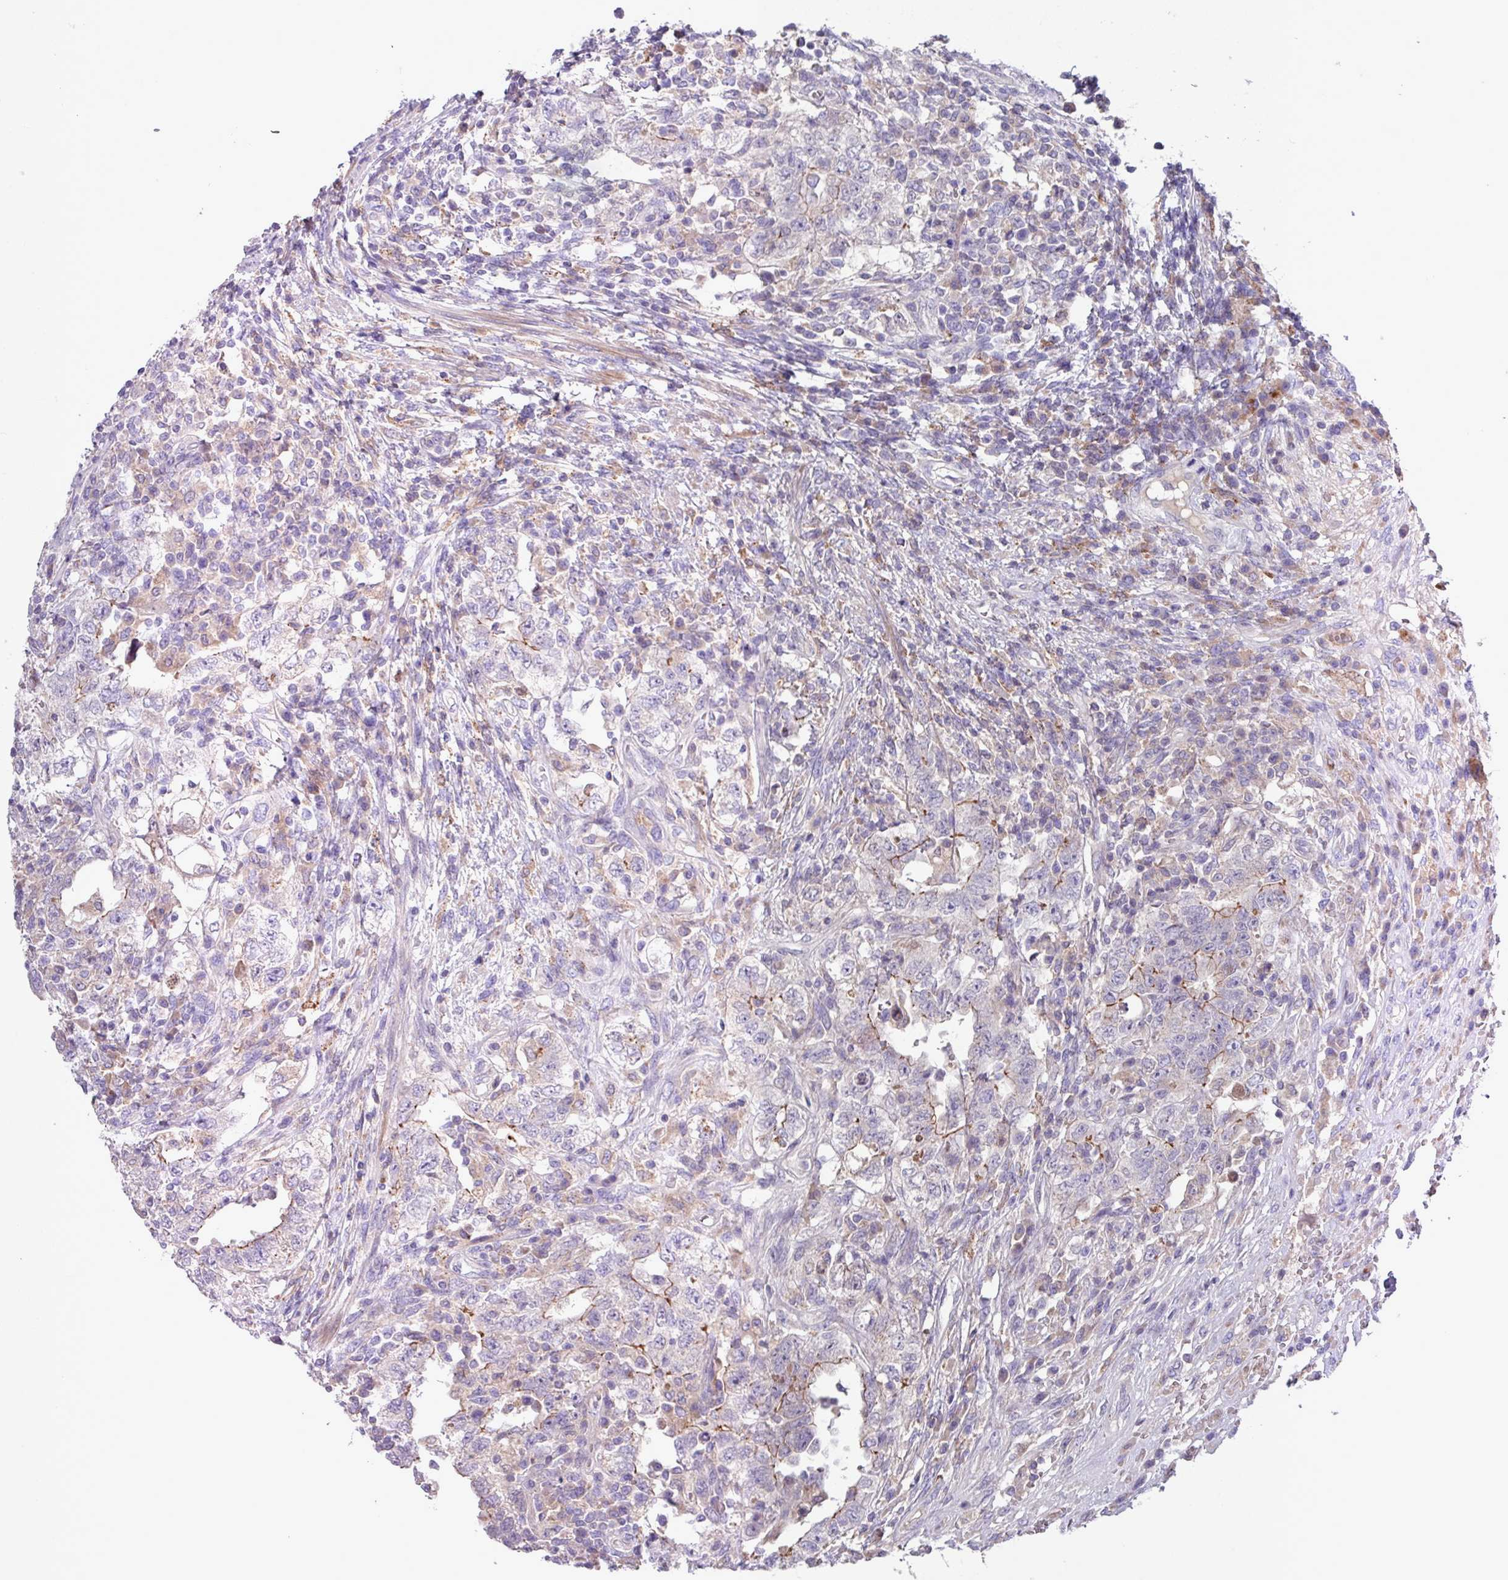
{"staining": {"intensity": "weak", "quantity": "<25%", "location": "cytoplasmic/membranous"}, "tissue": "testis cancer", "cell_type": "Tumor cells", "image_type": "cancer", "snomed": [{"axis": "morphology", "description": "Carcinoma, Embryonal, NOS"}, {"axis": "topography", "description": "Testis"}], "caption": "The micrograph demonstrates no staining of tumor cells in testis cancer.", "gene": "IQCJ", "patient": {"sex": "male", "age": 26}}